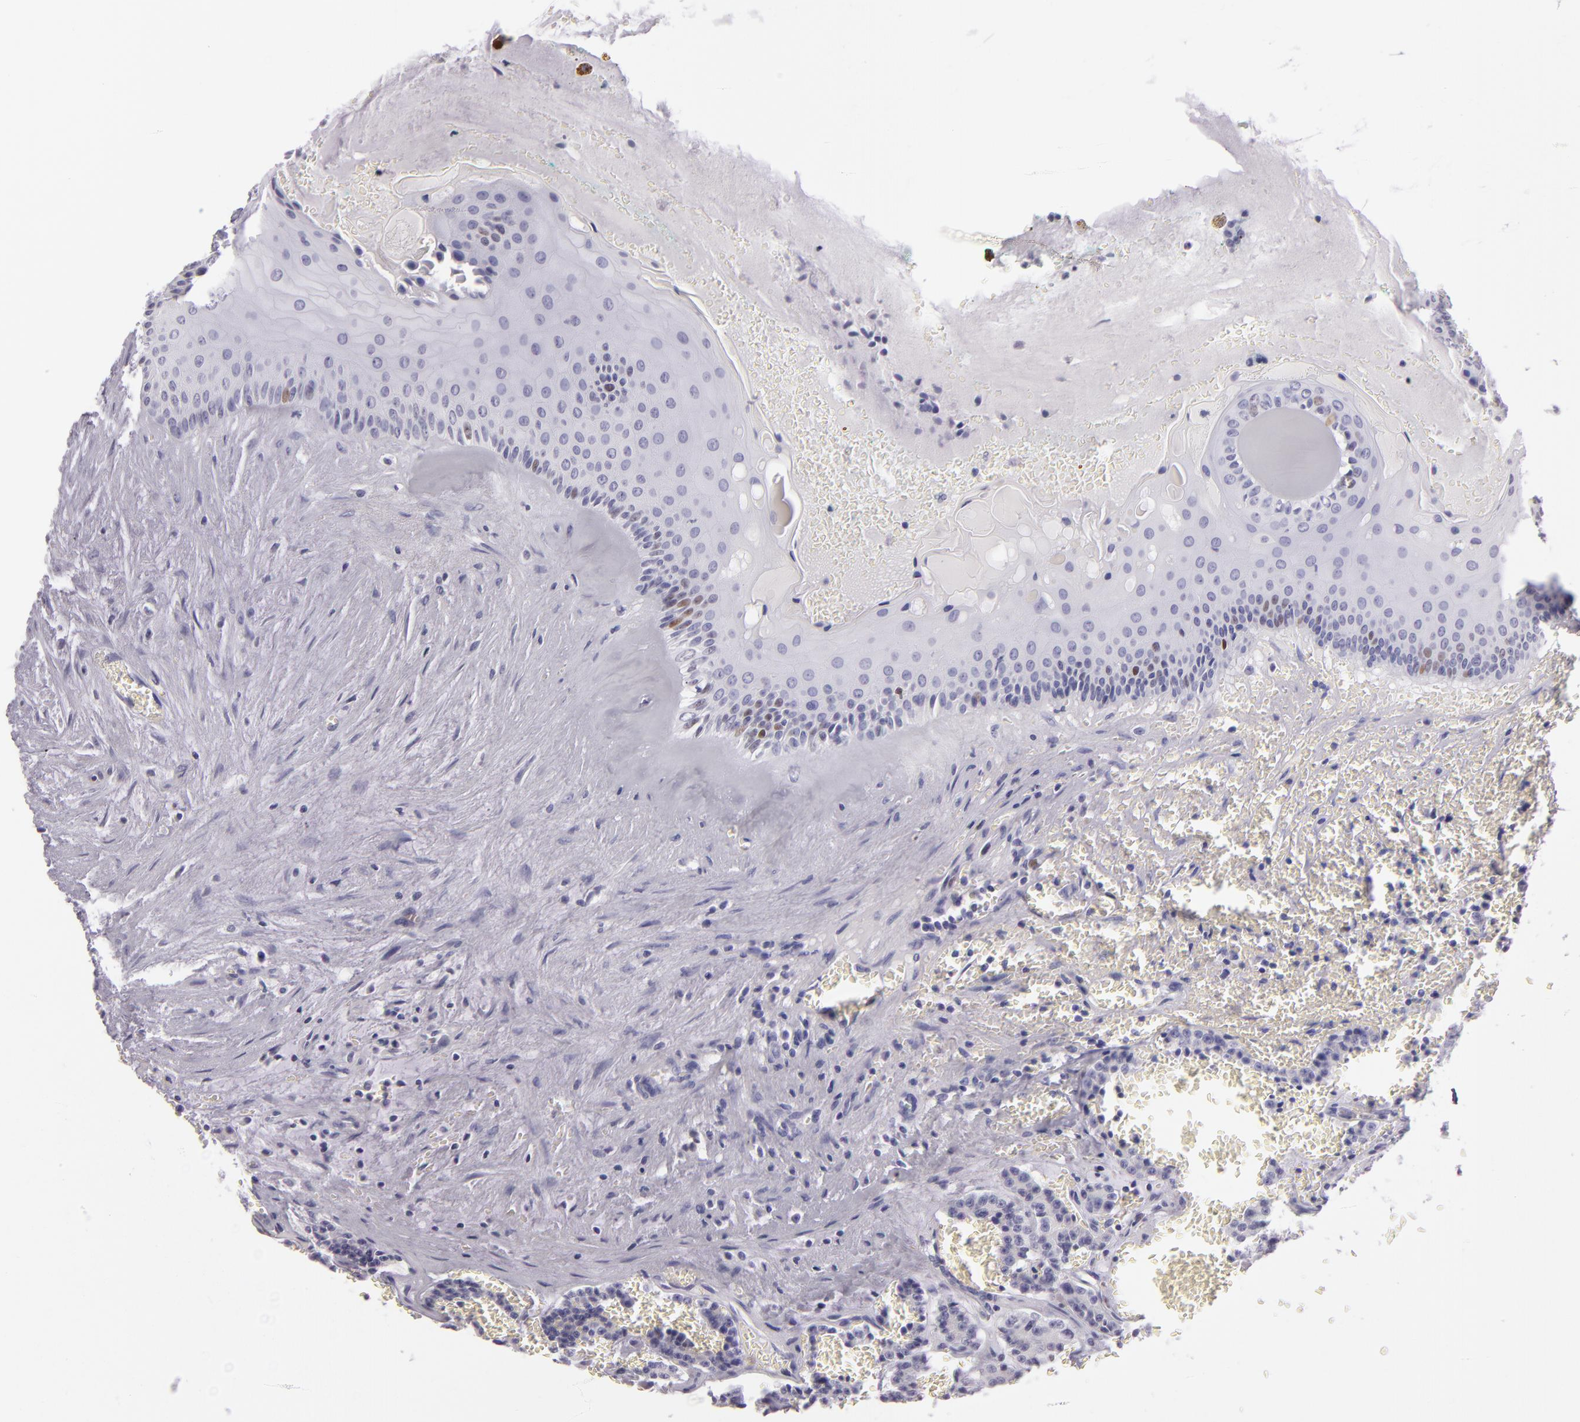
{"staining": {"intensity": "negative", "quantity": "none", "location": "none"}, "tissue": "carcinoid", "cell_type": "Tumor cells", "image_type": "cancer", "snomed": [{"axis": "morphology", "description": "Carcinoid, malignant, NOS"}, {"axis": "topography", "description": "Bronchus"}], "caption": "Immunohistochemistry photomicrograph of neoplastic tissue: human malignant carcinoid stained with DAB shows no significant protein staining in tumor cells. The staining is performed using DAB (3,3'-diaminobenzidine) brown chromogen with nuclei counter-stained in using hematoxylin.", "gene": "MCM3", "patient": {"sex": "male", "age": 55}}